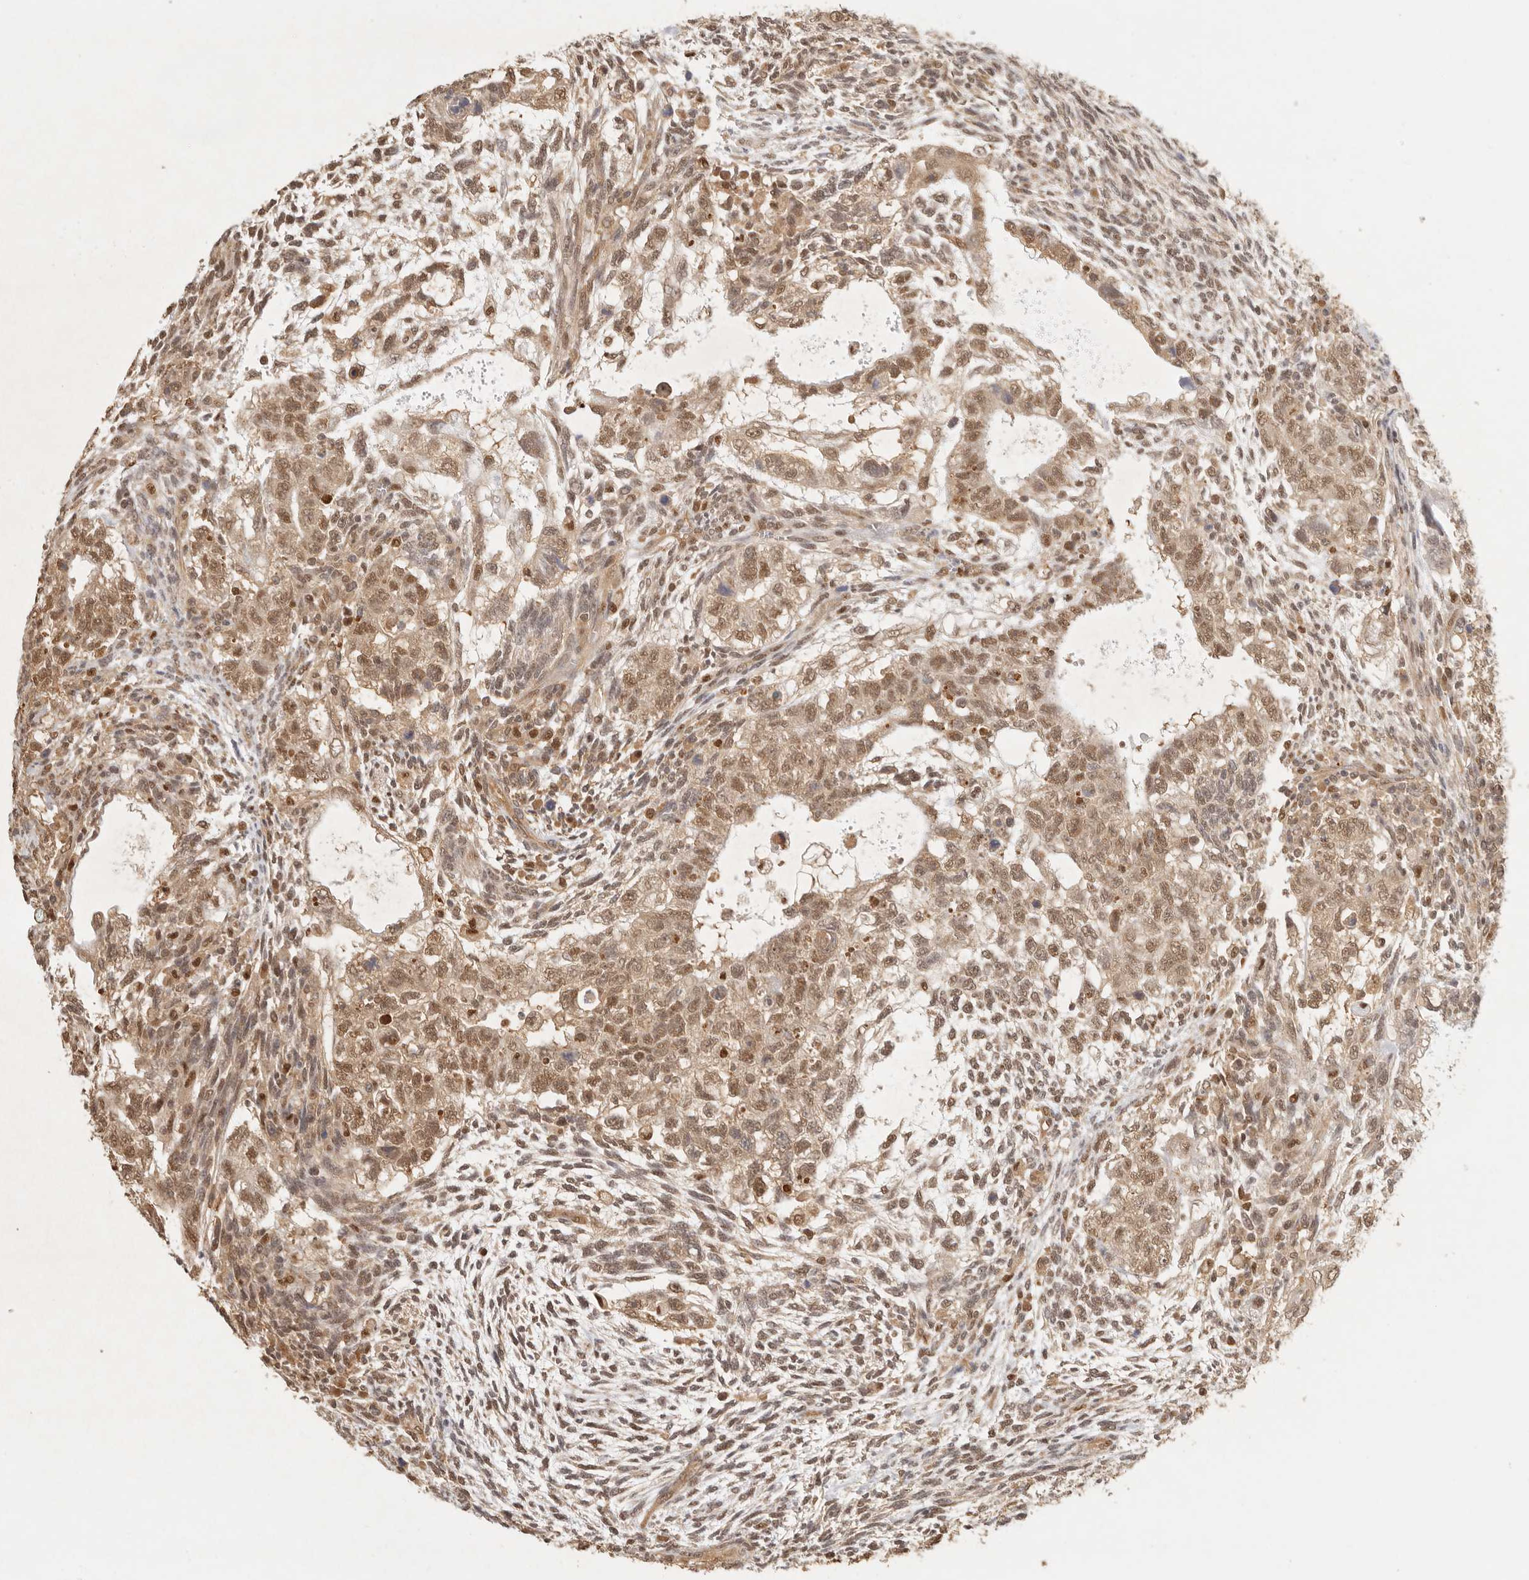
{"staining": {"intensity": "moderate", "quantity": ">75%", "location": "cytoplasmic/membranous,nuclear"}, "tissue": "testis cancer", "cell_type": "Tumor cells", "image_type": "cancer", "snomed": [{"axis": "morphology", "description": "Carcinoma, Embryonal, NOS"}, {"axis": "topography", "description": "Testis"}], "caption": "Immunohistochemistry (IHC) (DAB (3,3'-diaminobenzidine)) staining of embryonal carcinoma (testis) demonstrates moderate cytoplasmic/membranous and nuclear protein staining in approximately >75% of tumor cells.", "gene": "PSMA5", "patient": {"sex": "male", "age": 37}}